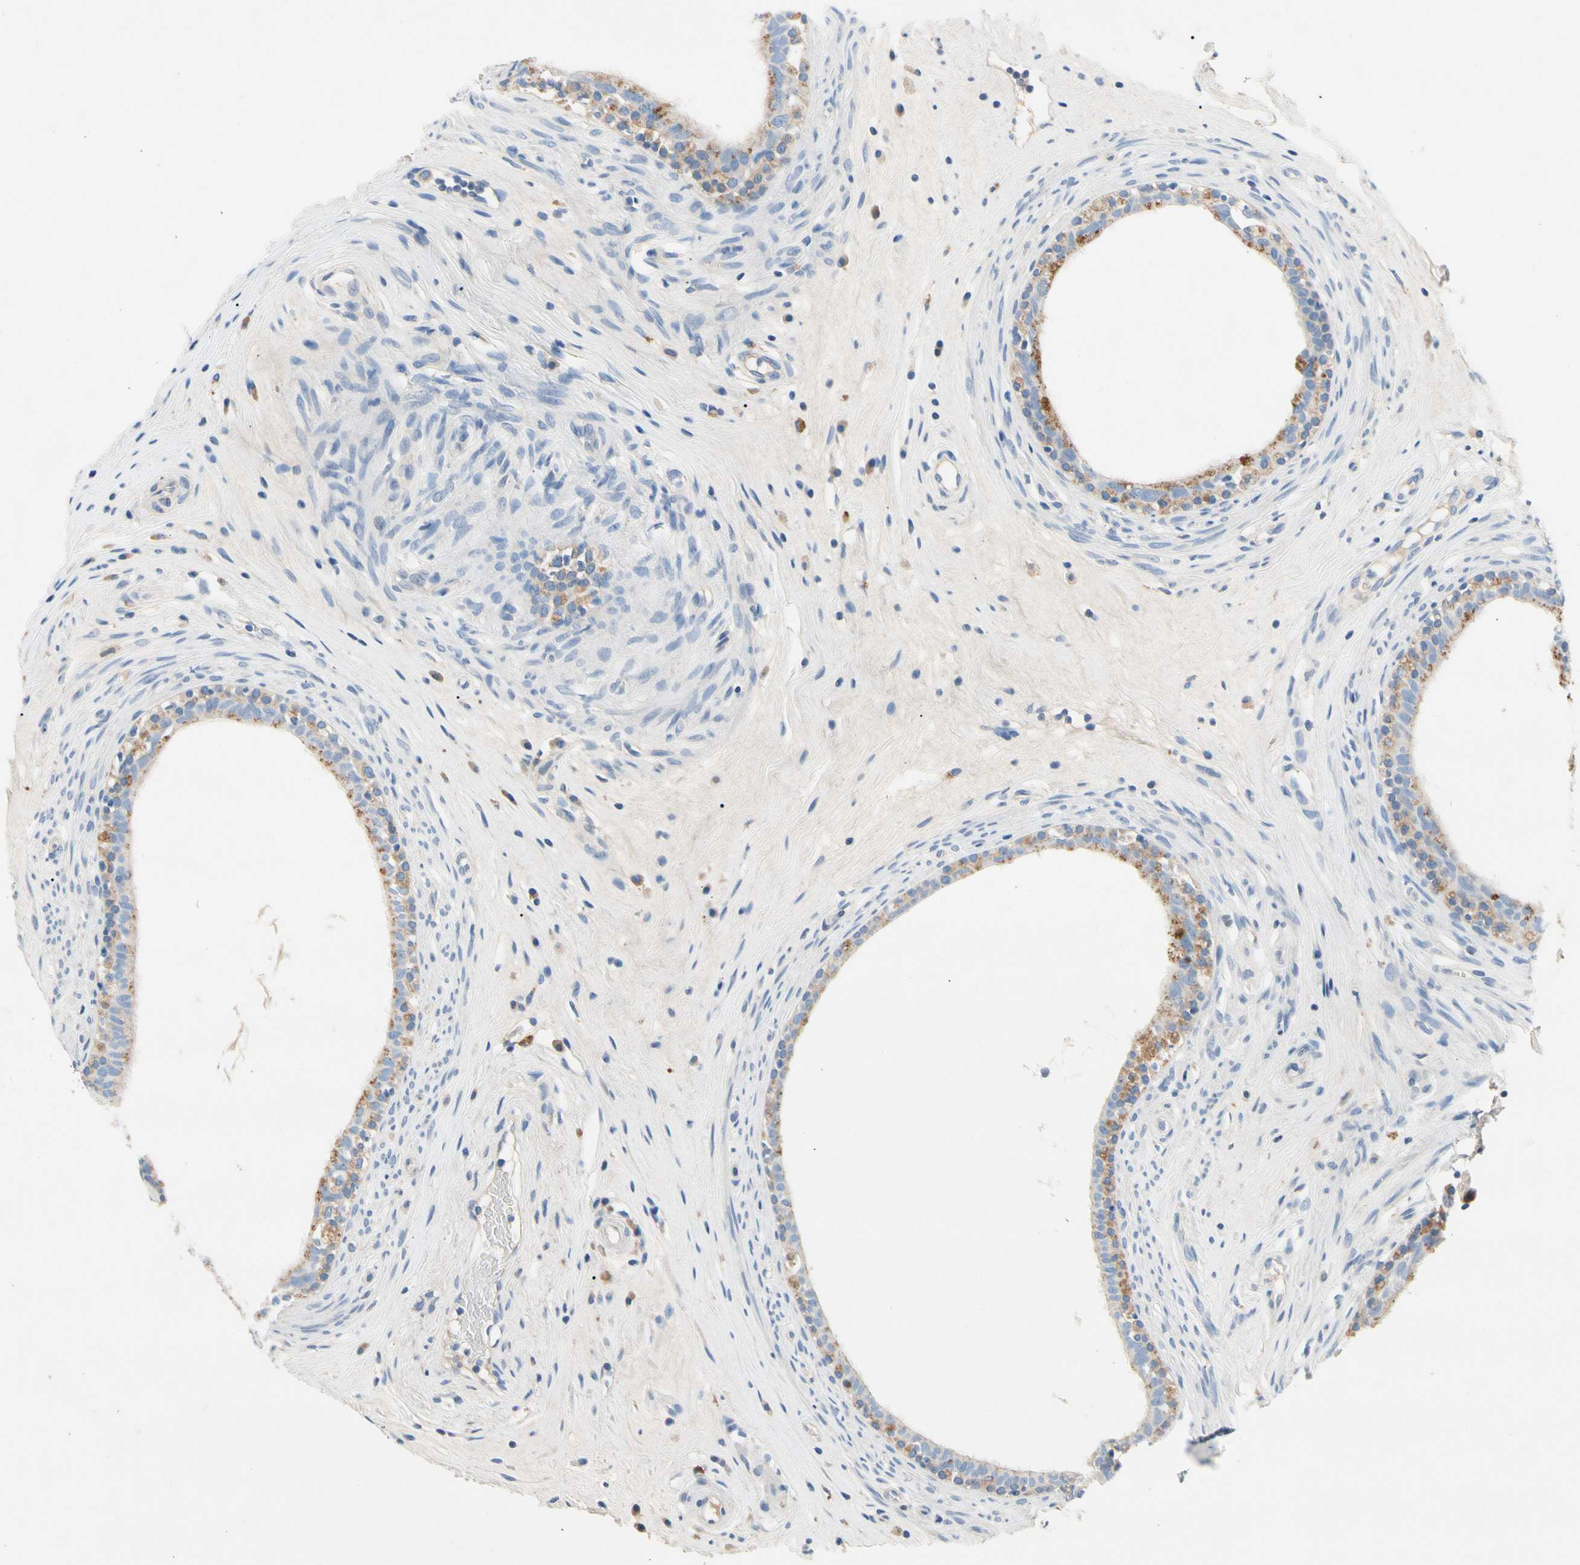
{"staining": {"intensity": "moderate", "quantity": "25%-75%", "location": "cytoplasmic/membranous"}, "tissue": "epididymis", "cell_type": "Glandular cells", "image_type": "normal", "snomed": [{"axis": "morphology", "description": "Normal tissue, NOS"}, {"axis": "morphology", "description": "Inflammation, NOS"}, {"axis": "topography", "description": "Epididymis"}], "caption": "Moderate cytoplasmic/membranous expression for a protein is appreciated in about 25%-75% of glandular cells of benign epididymis using immunohistochemistry.", "gene": "CA14", "patient": {"sex": "male", "age": 84}}